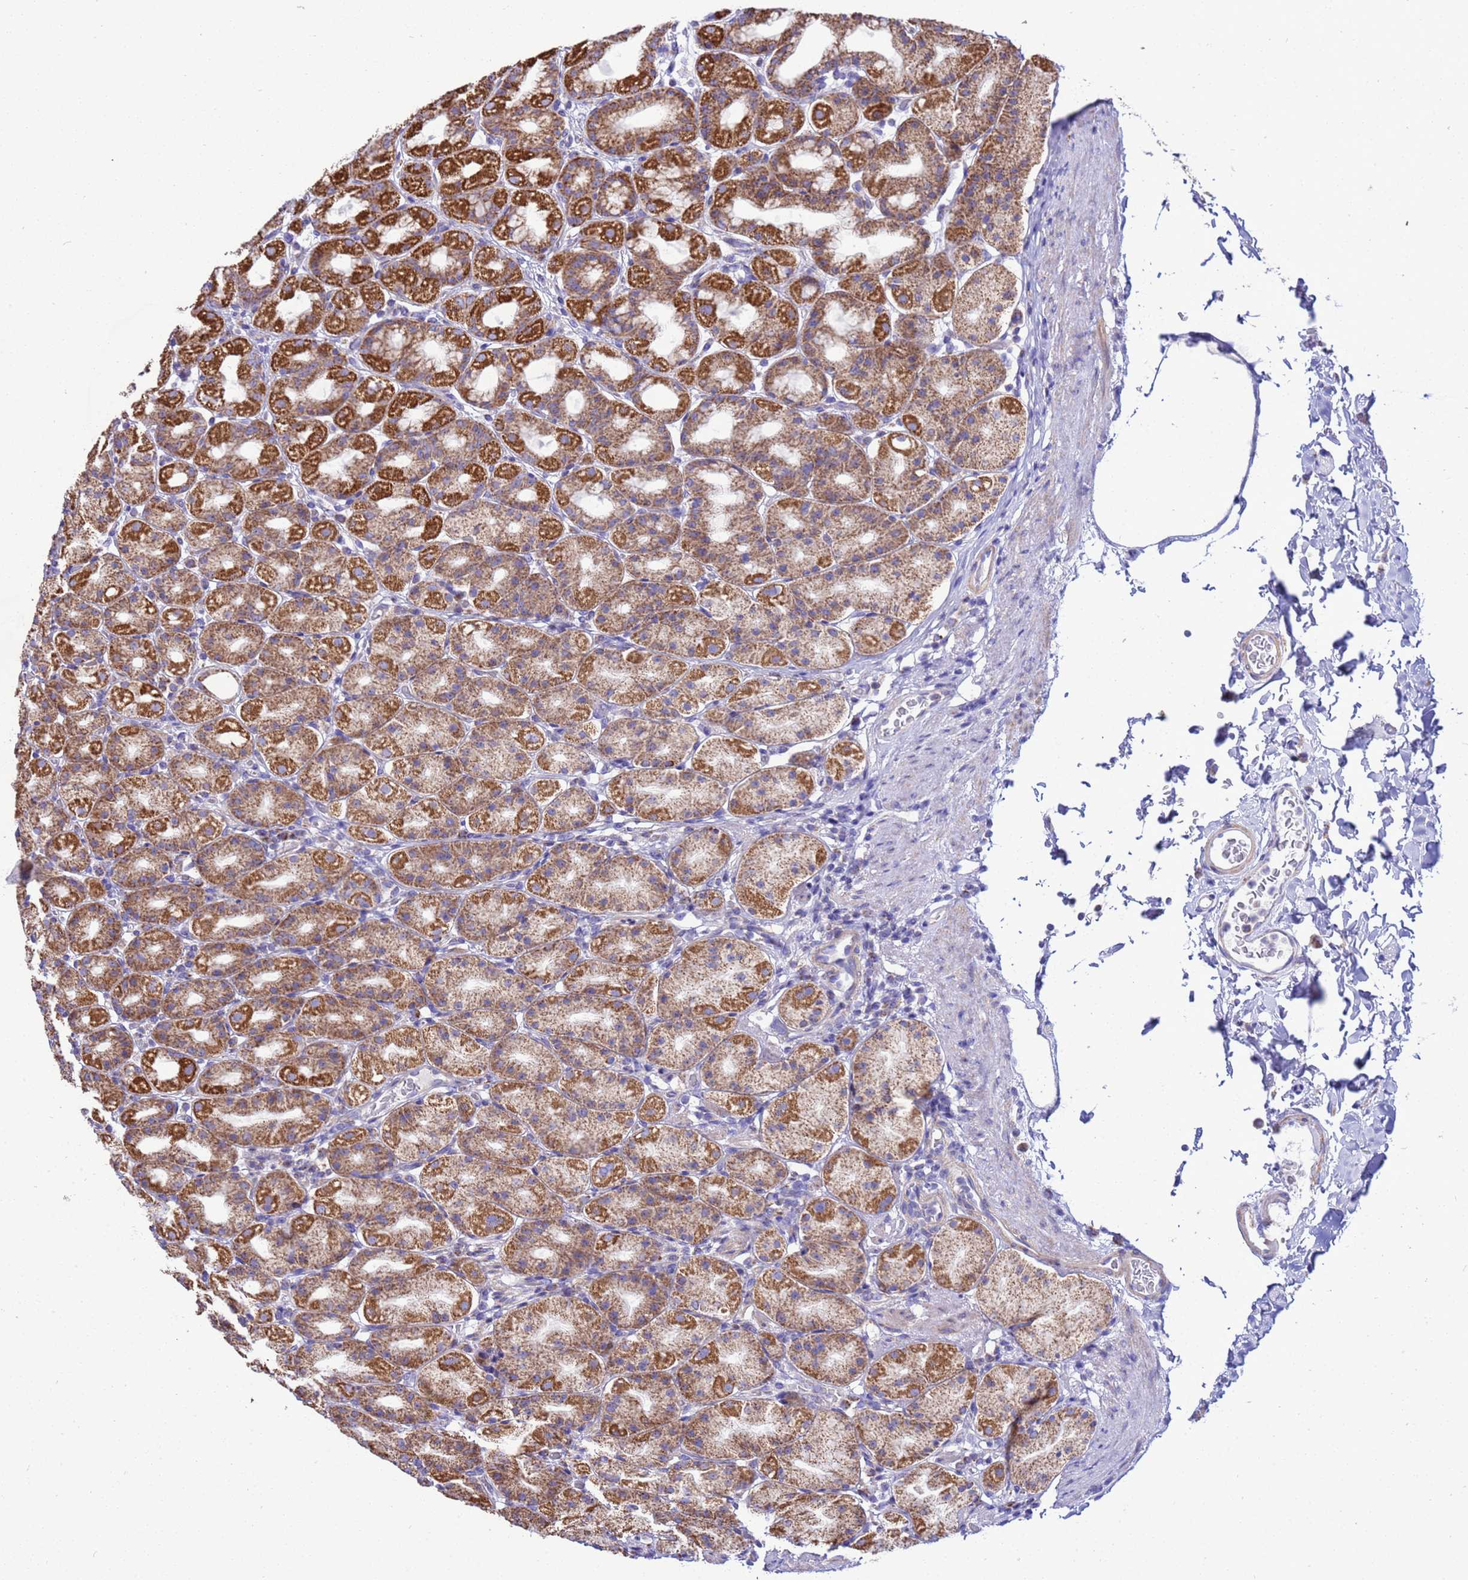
{"staining": {"intensity": "strong", "quantity": ">75%", "location": "cytoplasmic/membranous"}, "tissue": "stomach", "cell_type": "Glandular cells", "image_type": "normal", "snomed": [{"axis": "morphology", "description": "Normal tissue, NOS"}, {"axis": "topography", "description": "Stomach, upper"}], "caption": "Stomach stained with DAB immunohistochemistry (IHC) shows high levels of strong cytoplasmic/membranous expression in approximately >75% of glandular cells.", "gene": "RNF165", "patient": {"sex": "male", "age": 68}}